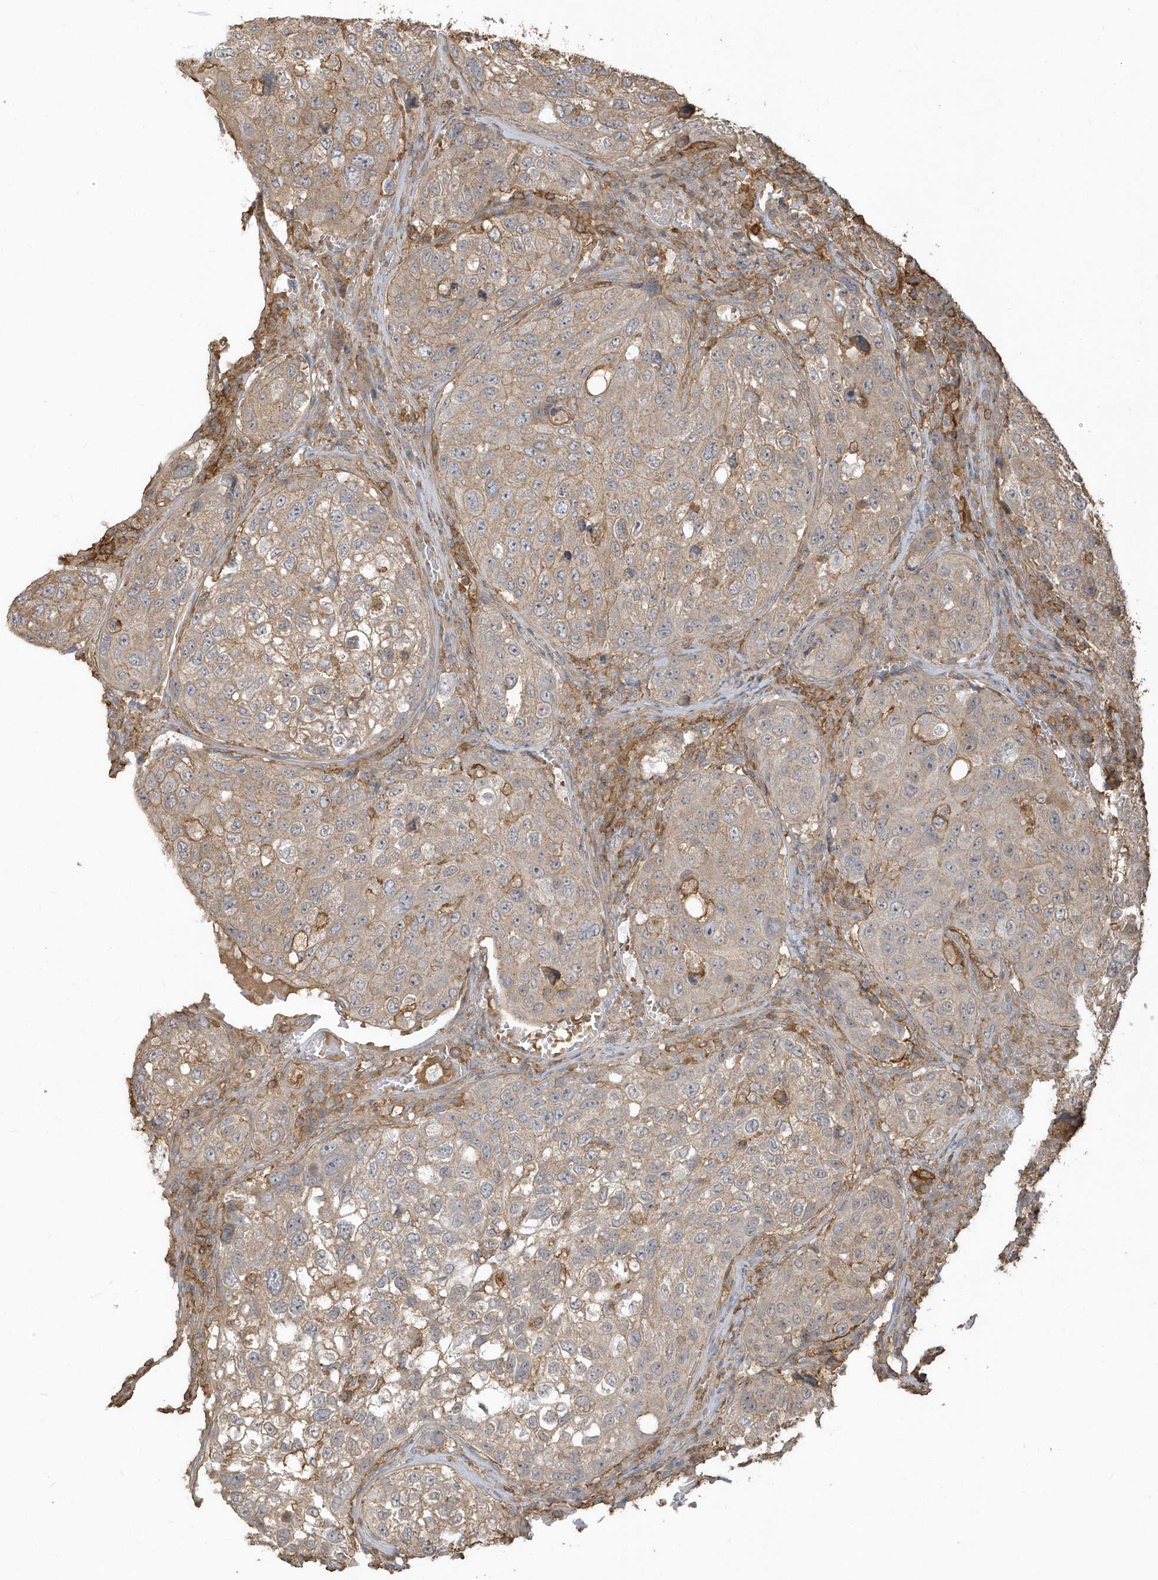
{"staining": {"intensity": "moderate", "quantity": ">75%", "location": "cytoplasmic/membranous"}, "tissue": "urothelial cancer", "cell_type": "Tumor cells", "image_type": "cancer", "snomed": [{"axis": "morphology", "description": "Urothelial carcinoma, High grade"}, {"axis": "topography", "description": "Lymph node"}, {"axis": "topography", "description": "Urinary bladder"}], "caption": "The image demonstrates a brown stain indicating the presence of a protein in the cytoplasmic/membranous of tumor cells in urothelial cancer.", "gene": "ZBTB8A", "patient": {"sex": "male", "age": 51}}